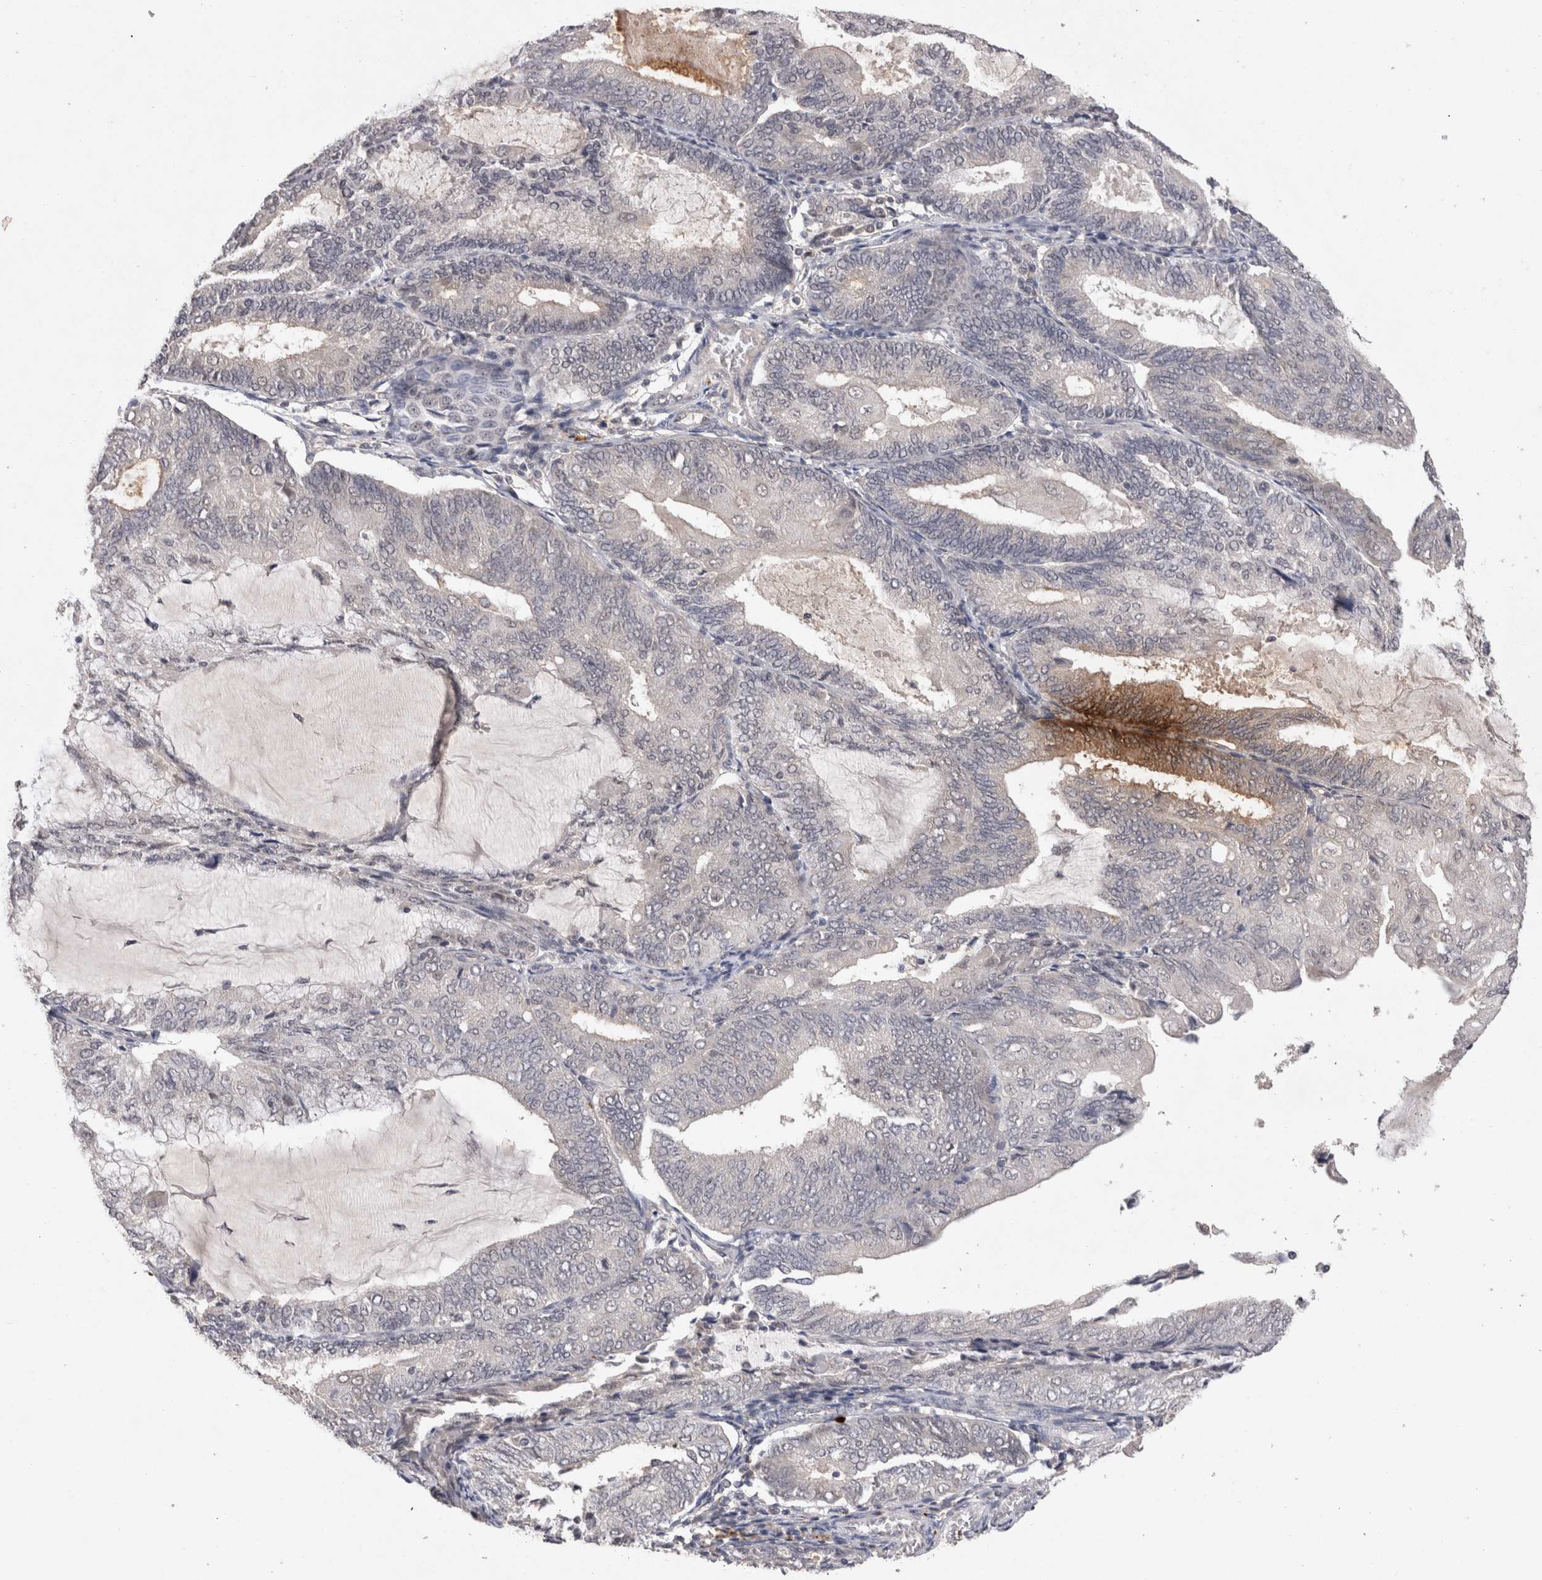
{"staining": {"intensity": "negative", "quantity": "none", "location": "none"}, "tissue": "endometrial cancer", "cell_type": "Tumor cells", "image_type": "cancer", "snomed": [{"axis": "morphology", "description": "Adenocarcinoma, NOS"}, {"axis": "topography", "description": "Endometrium"}], "caption": "This is a histopathology image of IHC staining of endometrial cancer, which shows no staining in tumor cells. The staining is performed using DAB brown chromogen with nuclei counter-stained in using hematoxylin.", "gene": "RASSF3", "patient": {"sex": "female", "age": 81}}